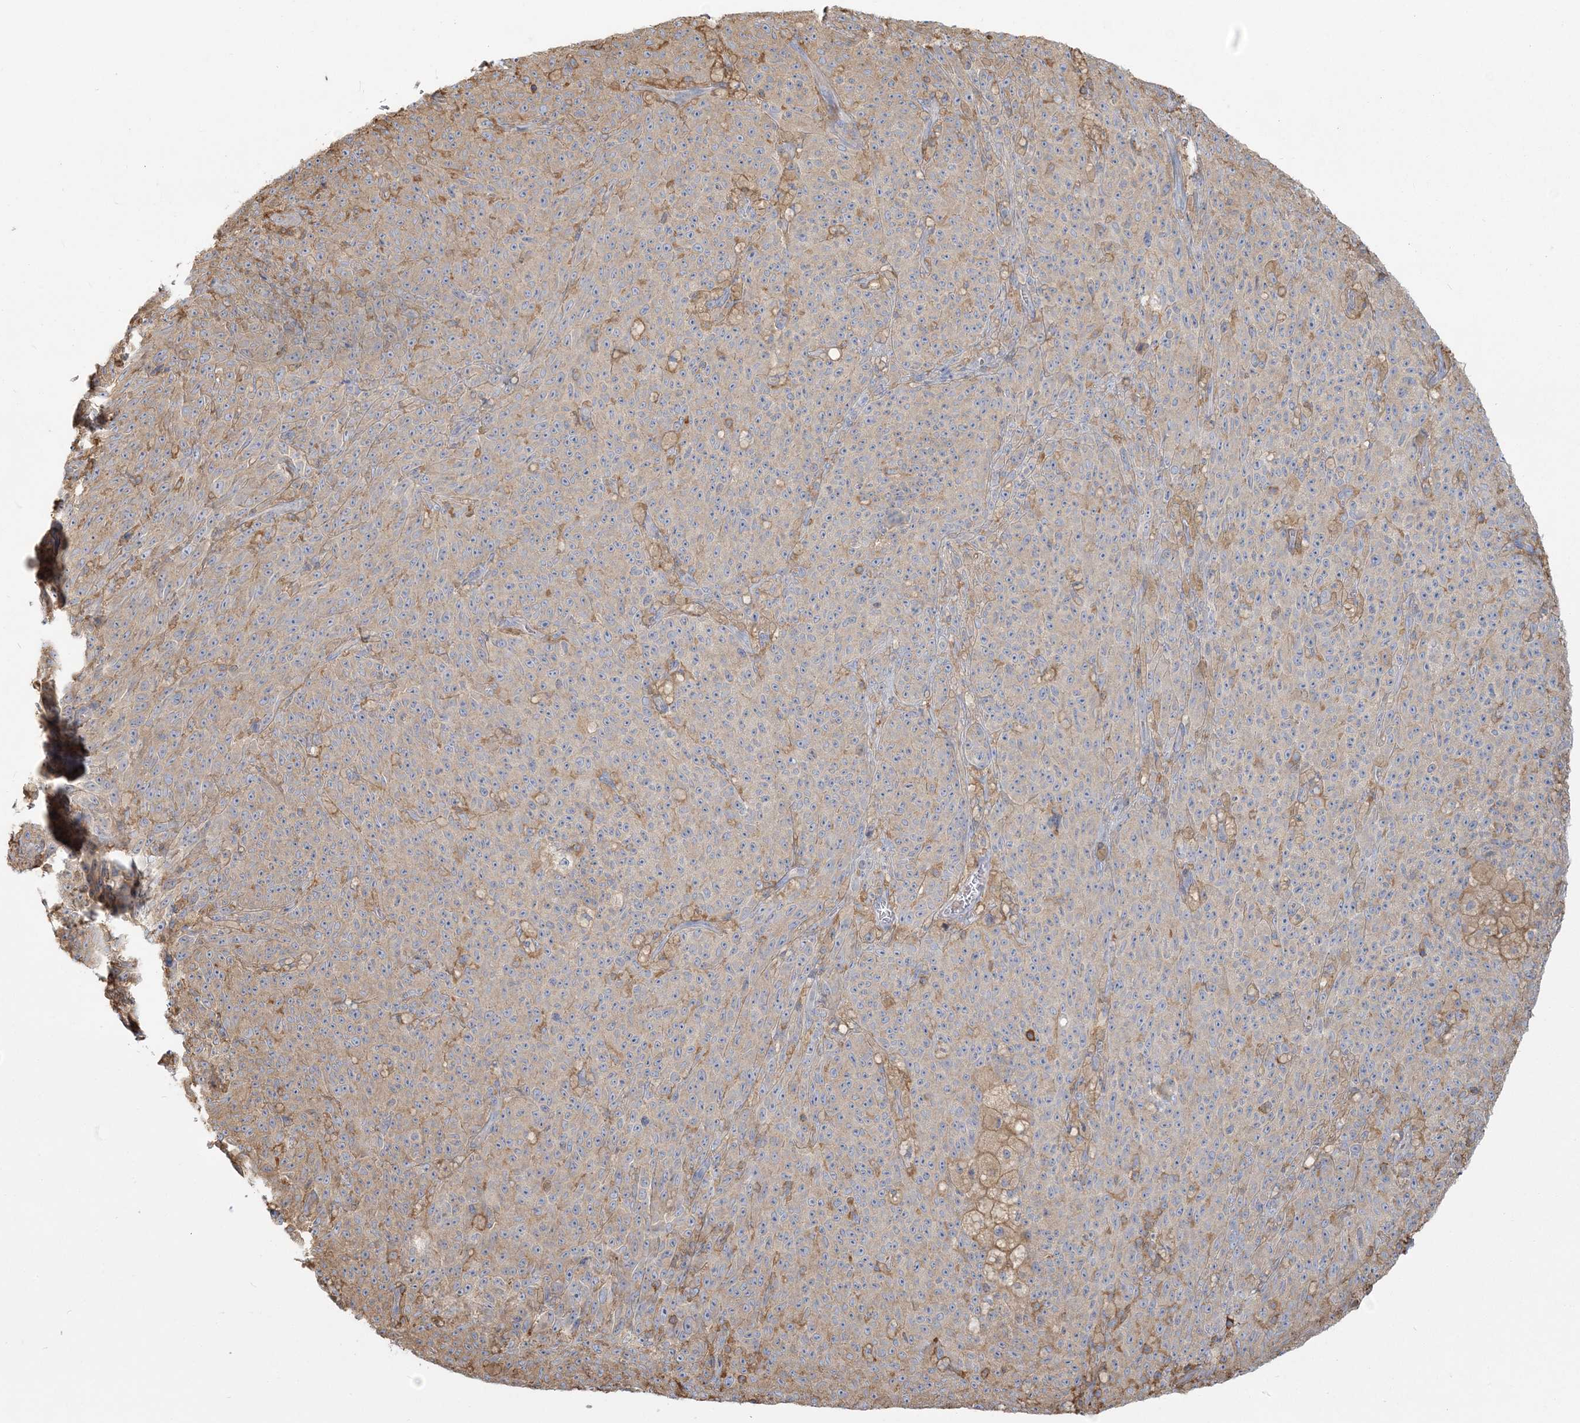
{"staining": {"intensity": "negative", "quantity": "none", "location": "none"}, "tissue": "melanoma", "cell_type": "Tumor cells", "image_type": "cancer", "snomed": [{"axis": "morphology", "description": "Malignant melanoma, NOS"}, {"axis": "topography", "description": "Skin"}], "caption": "Immunohistochemical staining of melanoma shows no significant positivity in tumor cells.", "gene": "ANKS1A", "patient": {"sex": "female", "age": 82}}